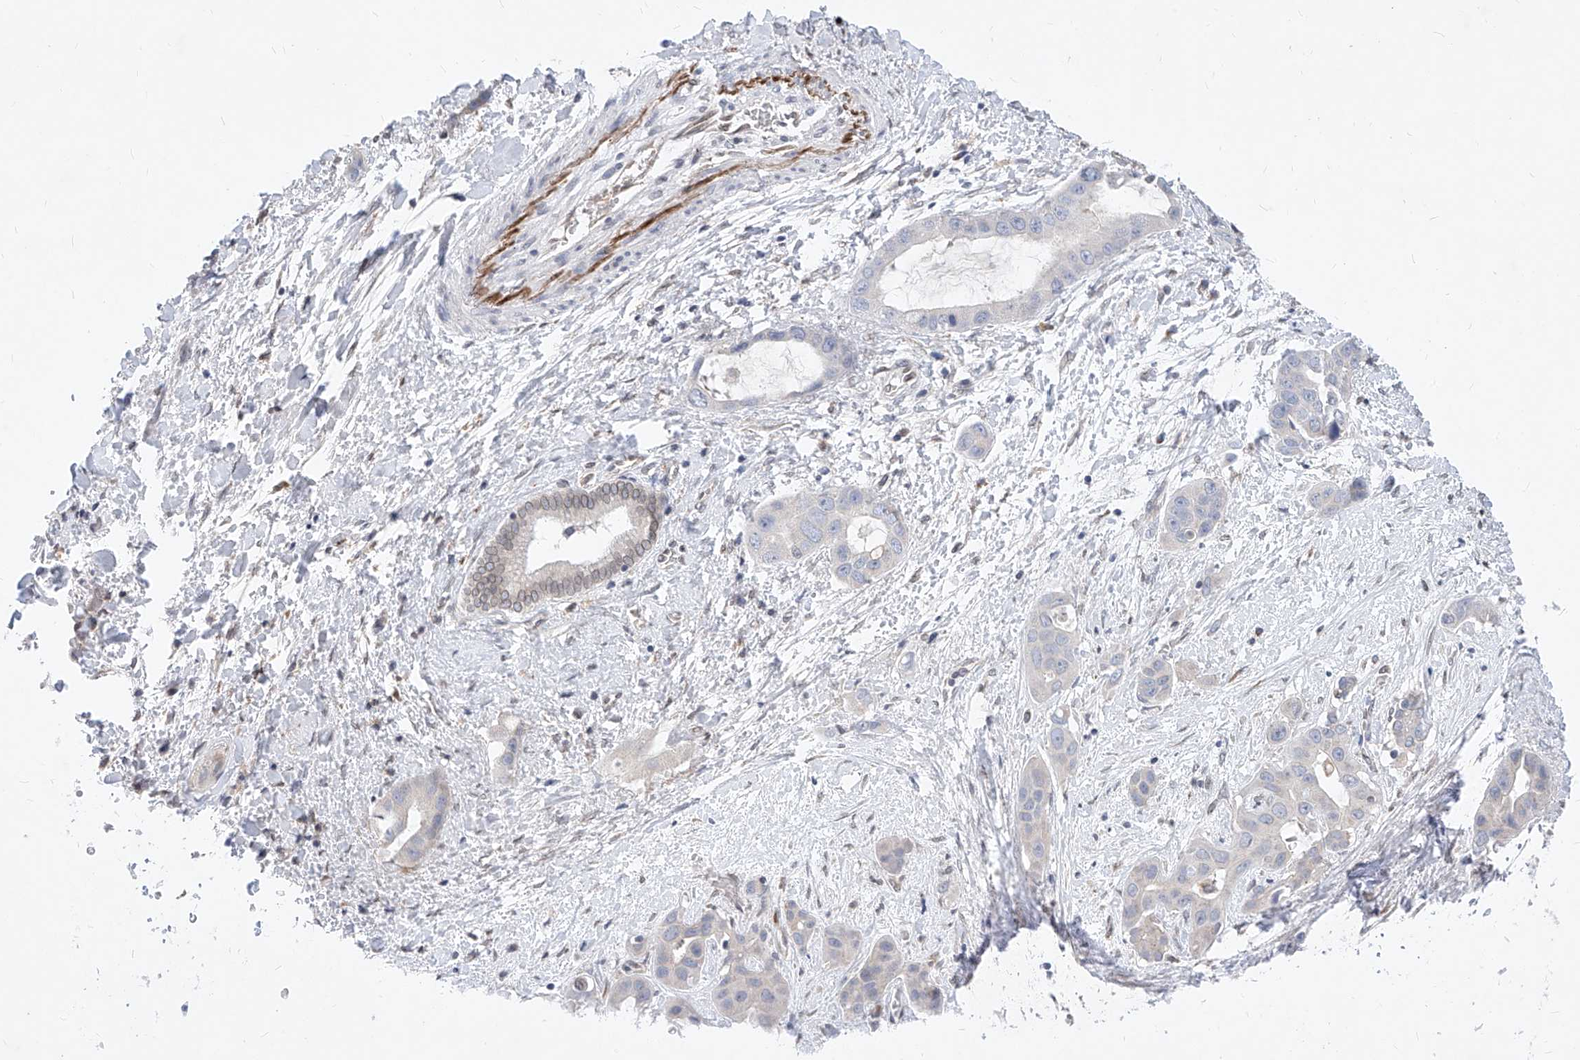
{"staining": {"intensity": "negative", "quantity": "none", "location": "none"}, "tissue": "liver cancer", "cell_type": "Tumor cells", "image_type": "cancer", "snomed": [{"axis": "morphology", "description": "Cholangiocarcinoma"}, {"axis": "topography", "description": "Liver"}], "caption": "DAB (3,3'-diaminobenzidine) immunohistochemical staining of human liver cancer reveals no significant staining in tumor cells.", "gene": "MX2", "patient": {"sex": "female", "age": 52}}